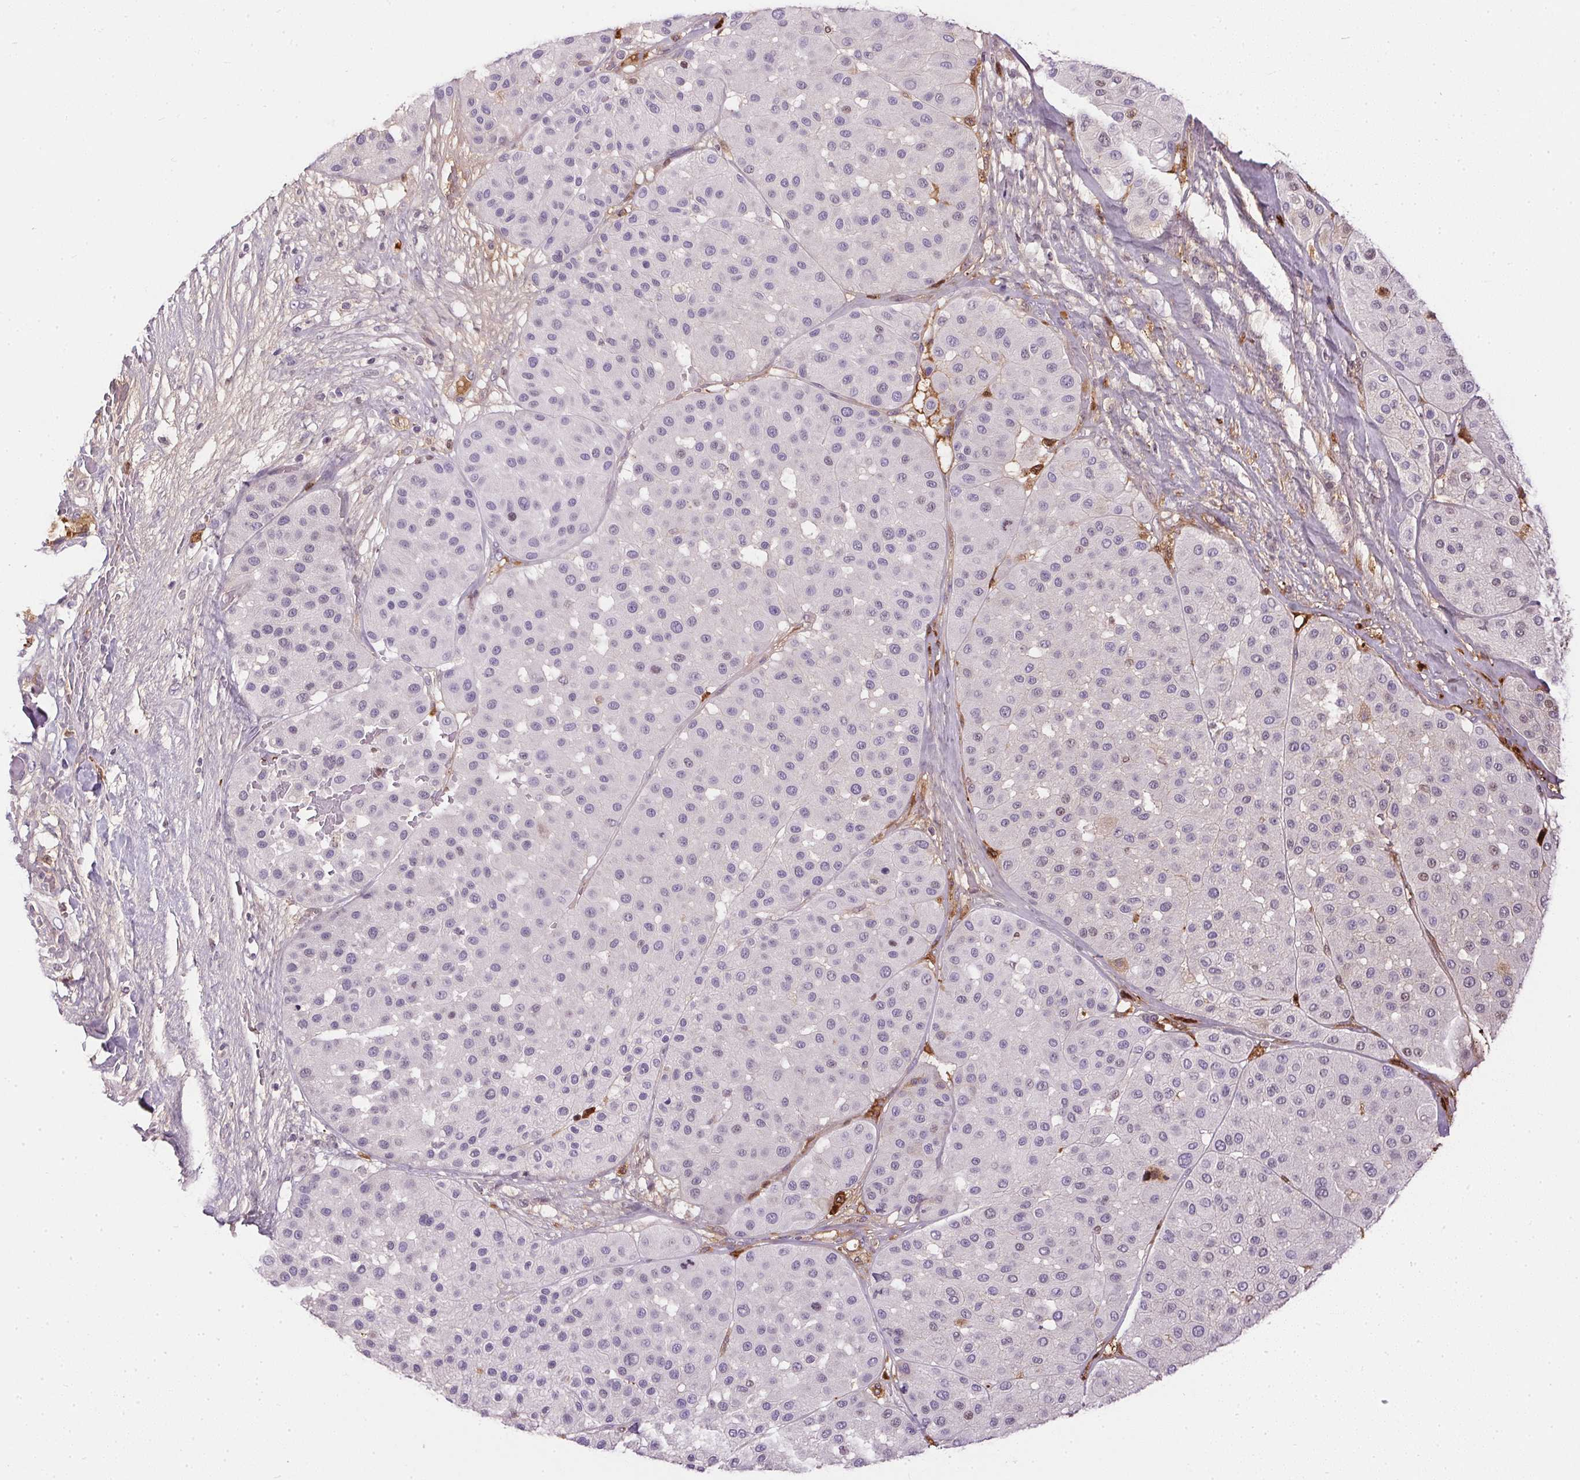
{"staining": {"intensity": "negative", "quantity": "none", "location": "none"}, "tissue": "melanoma", "cell_type": "Tumor cells", "image_type": "cancer", "snomed": [{"axis": "morphology", "description": "Malignant melanoma, Metastatic site"}, {"axis": "topography", "description": "Smooth muscle"}], "caption": "Malignant melanoma (metastatic site) was stained to show a protein in brown. There is no significant staining in tumor cells. (DAB immunohistochemistry visualized using brightfield microscopy, high magnification).", "gene": "ORM1", "patient": {"sex": "male", "age": 41}}